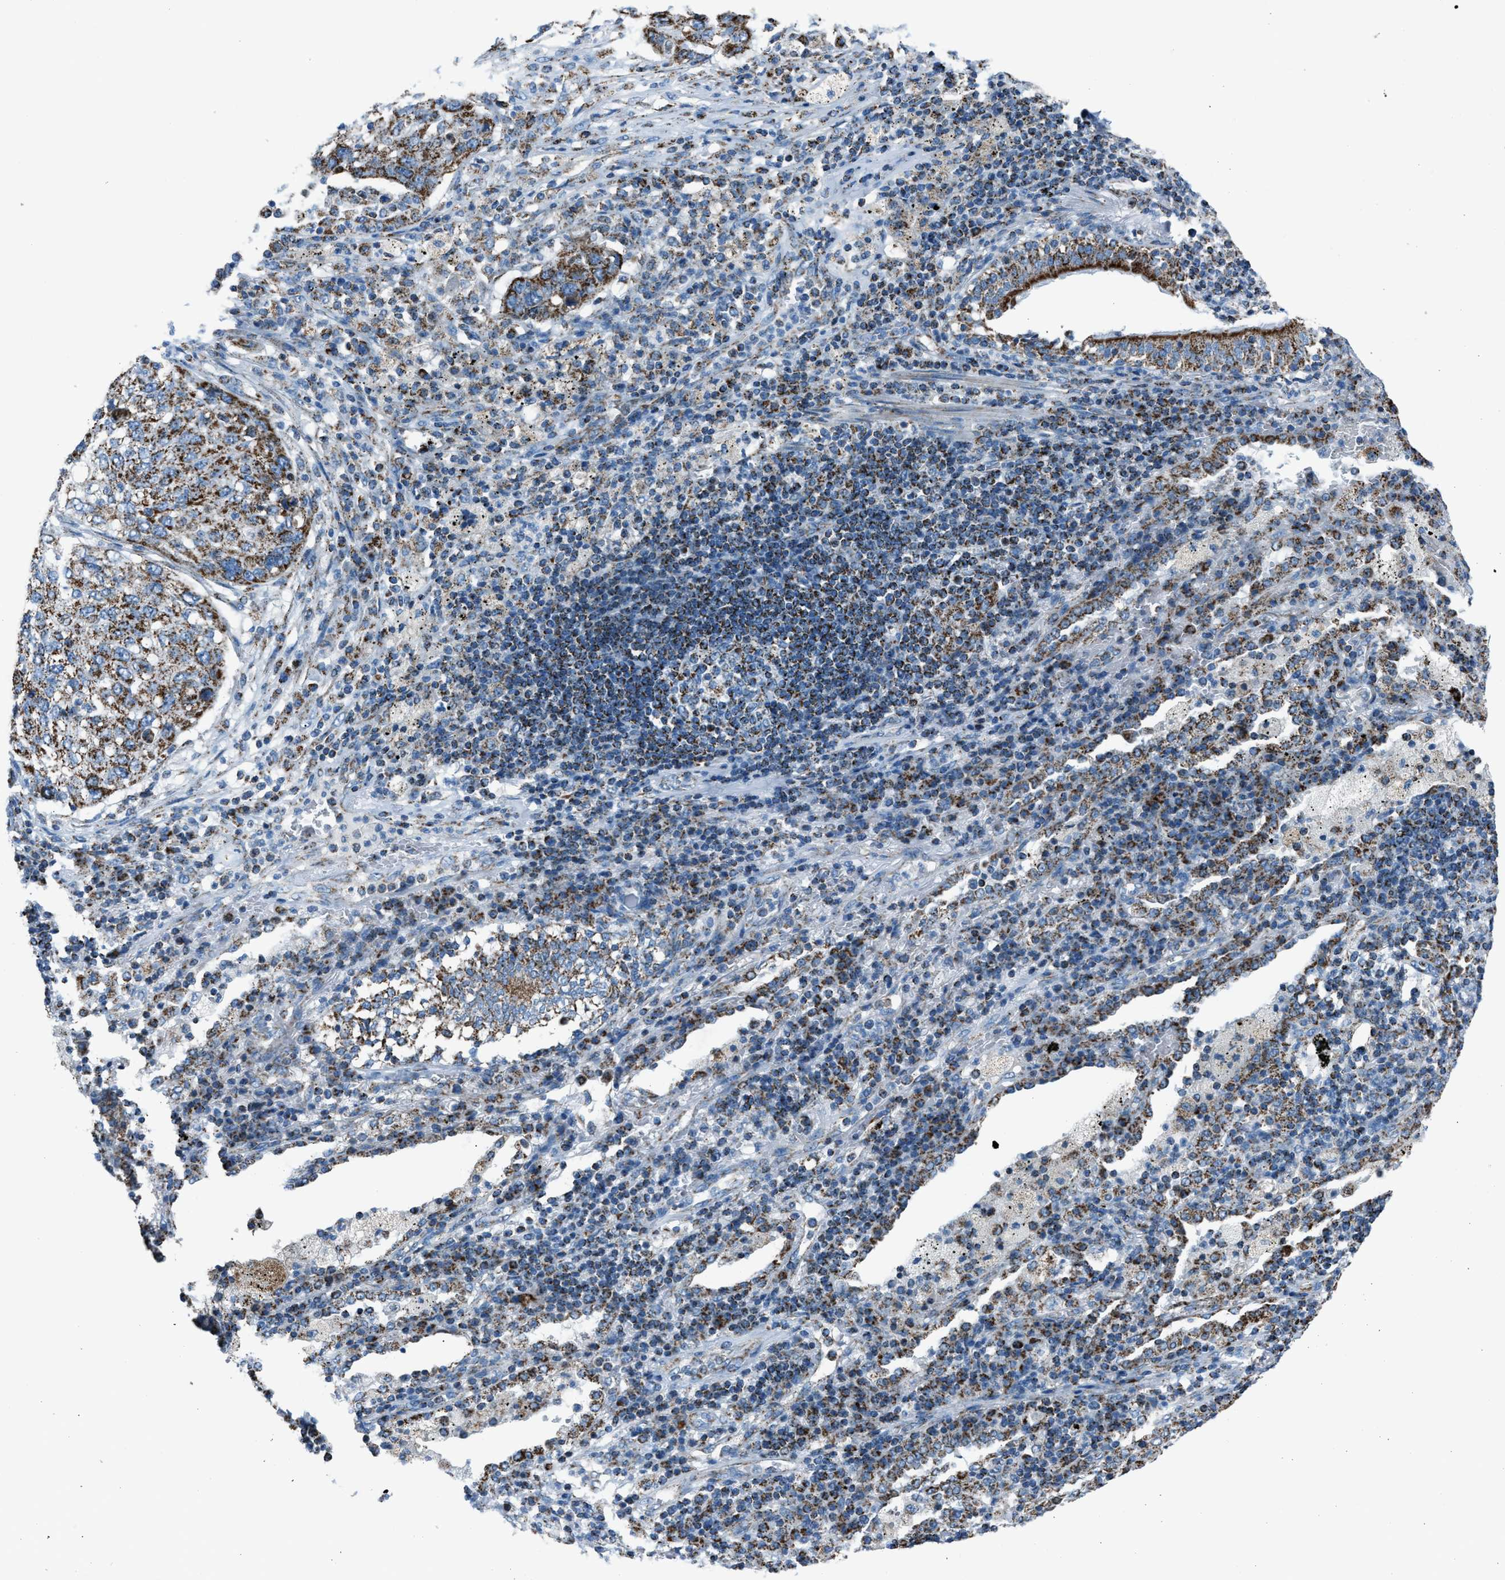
{"staining": {"intensity": "moderate", "quantity": ">75%", "location": "cytoplasmic/membranous"}, "tissue": "lung cancer", "cell_type": "Tumor cells", "image_type": "cancer", "snomed": [{"axis": "morphology", "description": "Squamous cell carcinoma, NOS"}, {"axis": "topography", "description": "Lung"}], "caption": "About >75% of tumor cells in human lung squamous cell carcinoma demonstrate moderate cytoplasmic/membranous protein expression as visualized by brown immunohistochemical staining.", "gene": "MDH2", "patient": {"sex": "female", "age": 63}}